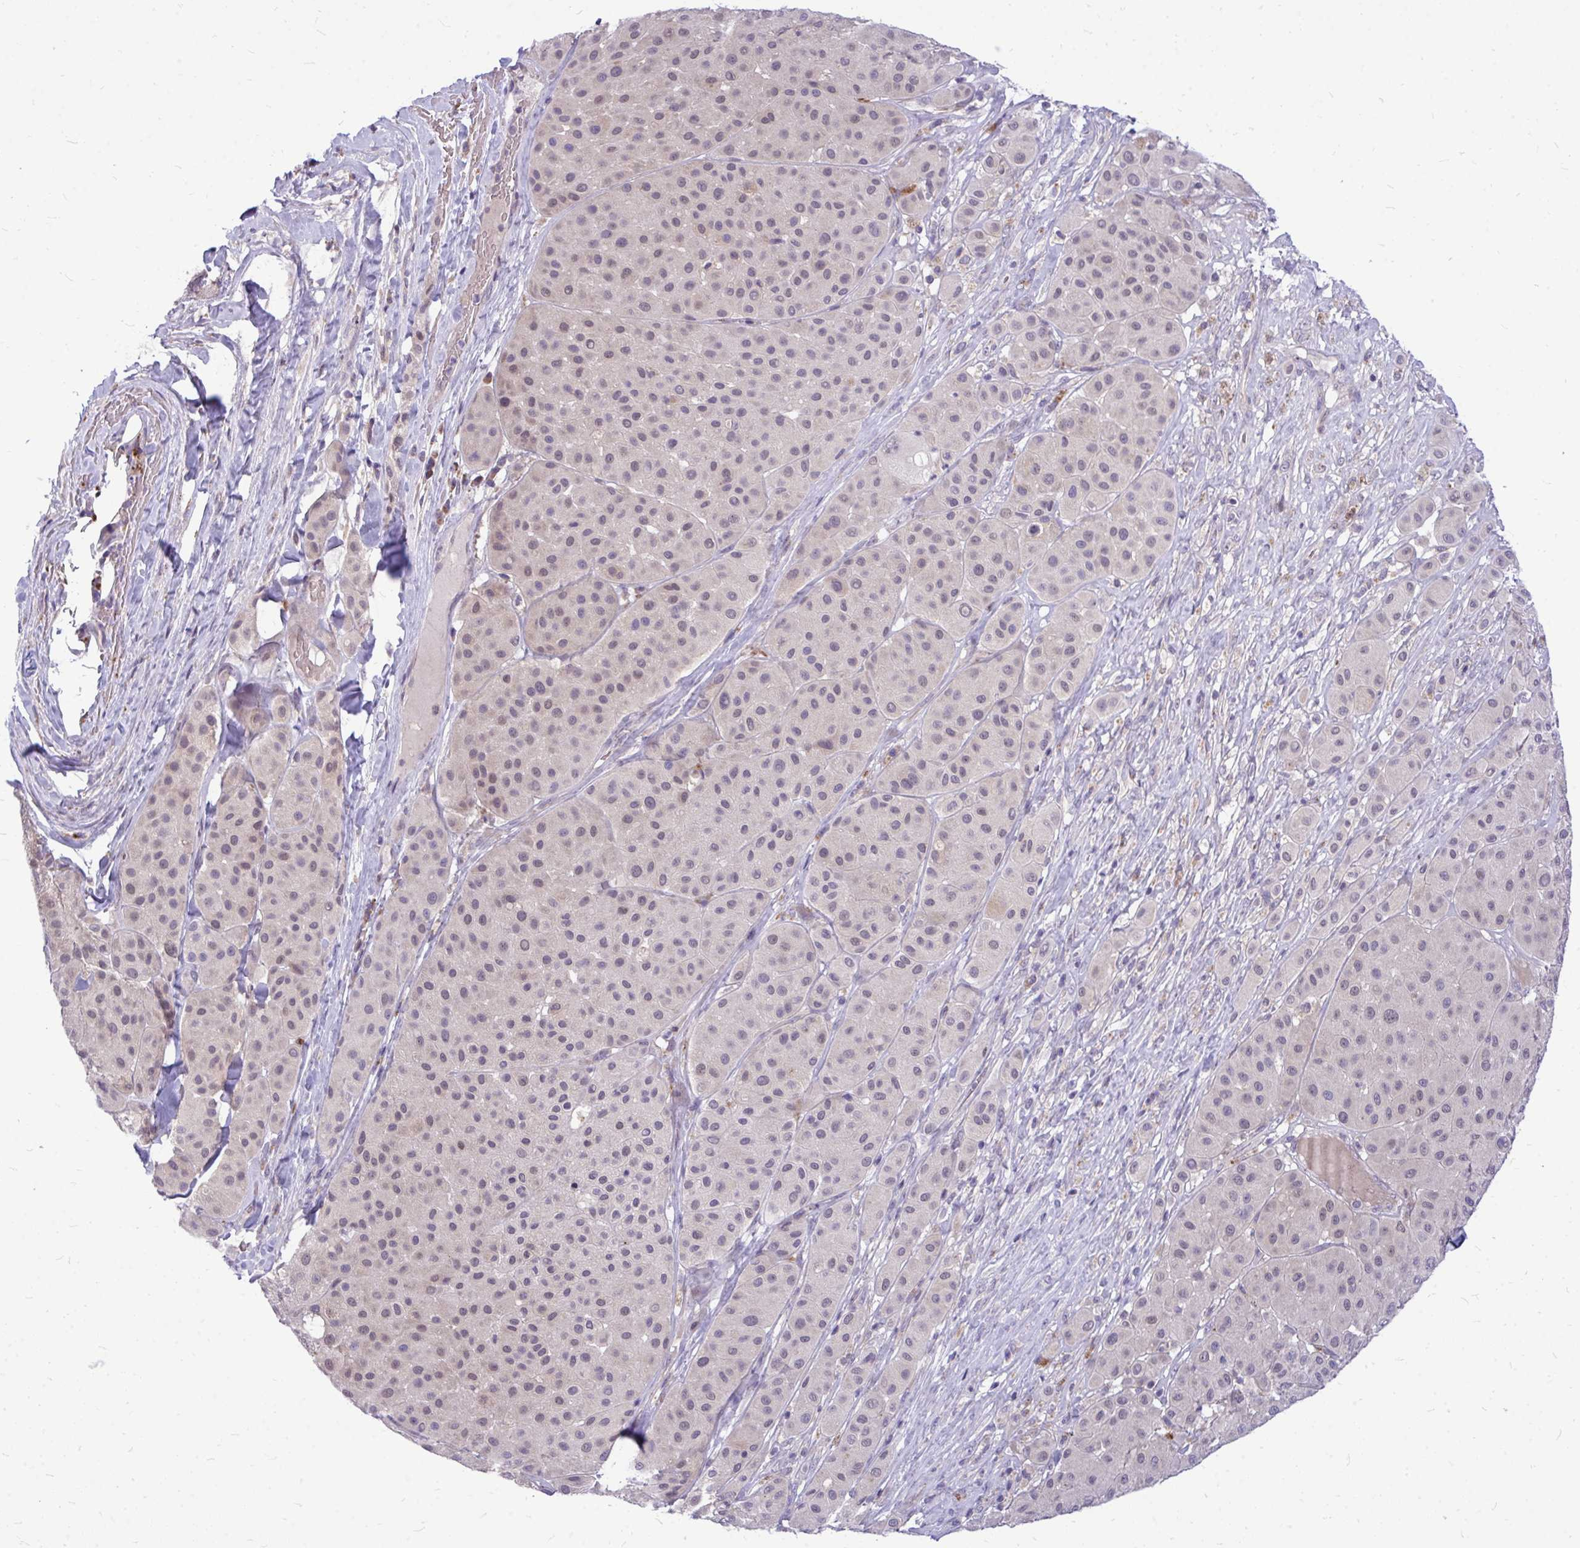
{"staining": {"intensity": "negative", "quantity": "none", "location": "none"}, "tissue": "melanoma", "cell_type": "Tumor cells", "image_type": "cancer", "snomed": [{"axis": "morphology", "description": "Malignant melanoma, Metastatic site"}, {"axis": "topography", "description": "Smooth muscle"}], "caption": "Immunohistochemistry of human melanoma shows no staining in tumor cells.", "gene": "ZSCAN25", "patient": {"sex": "male", "age": 41}}